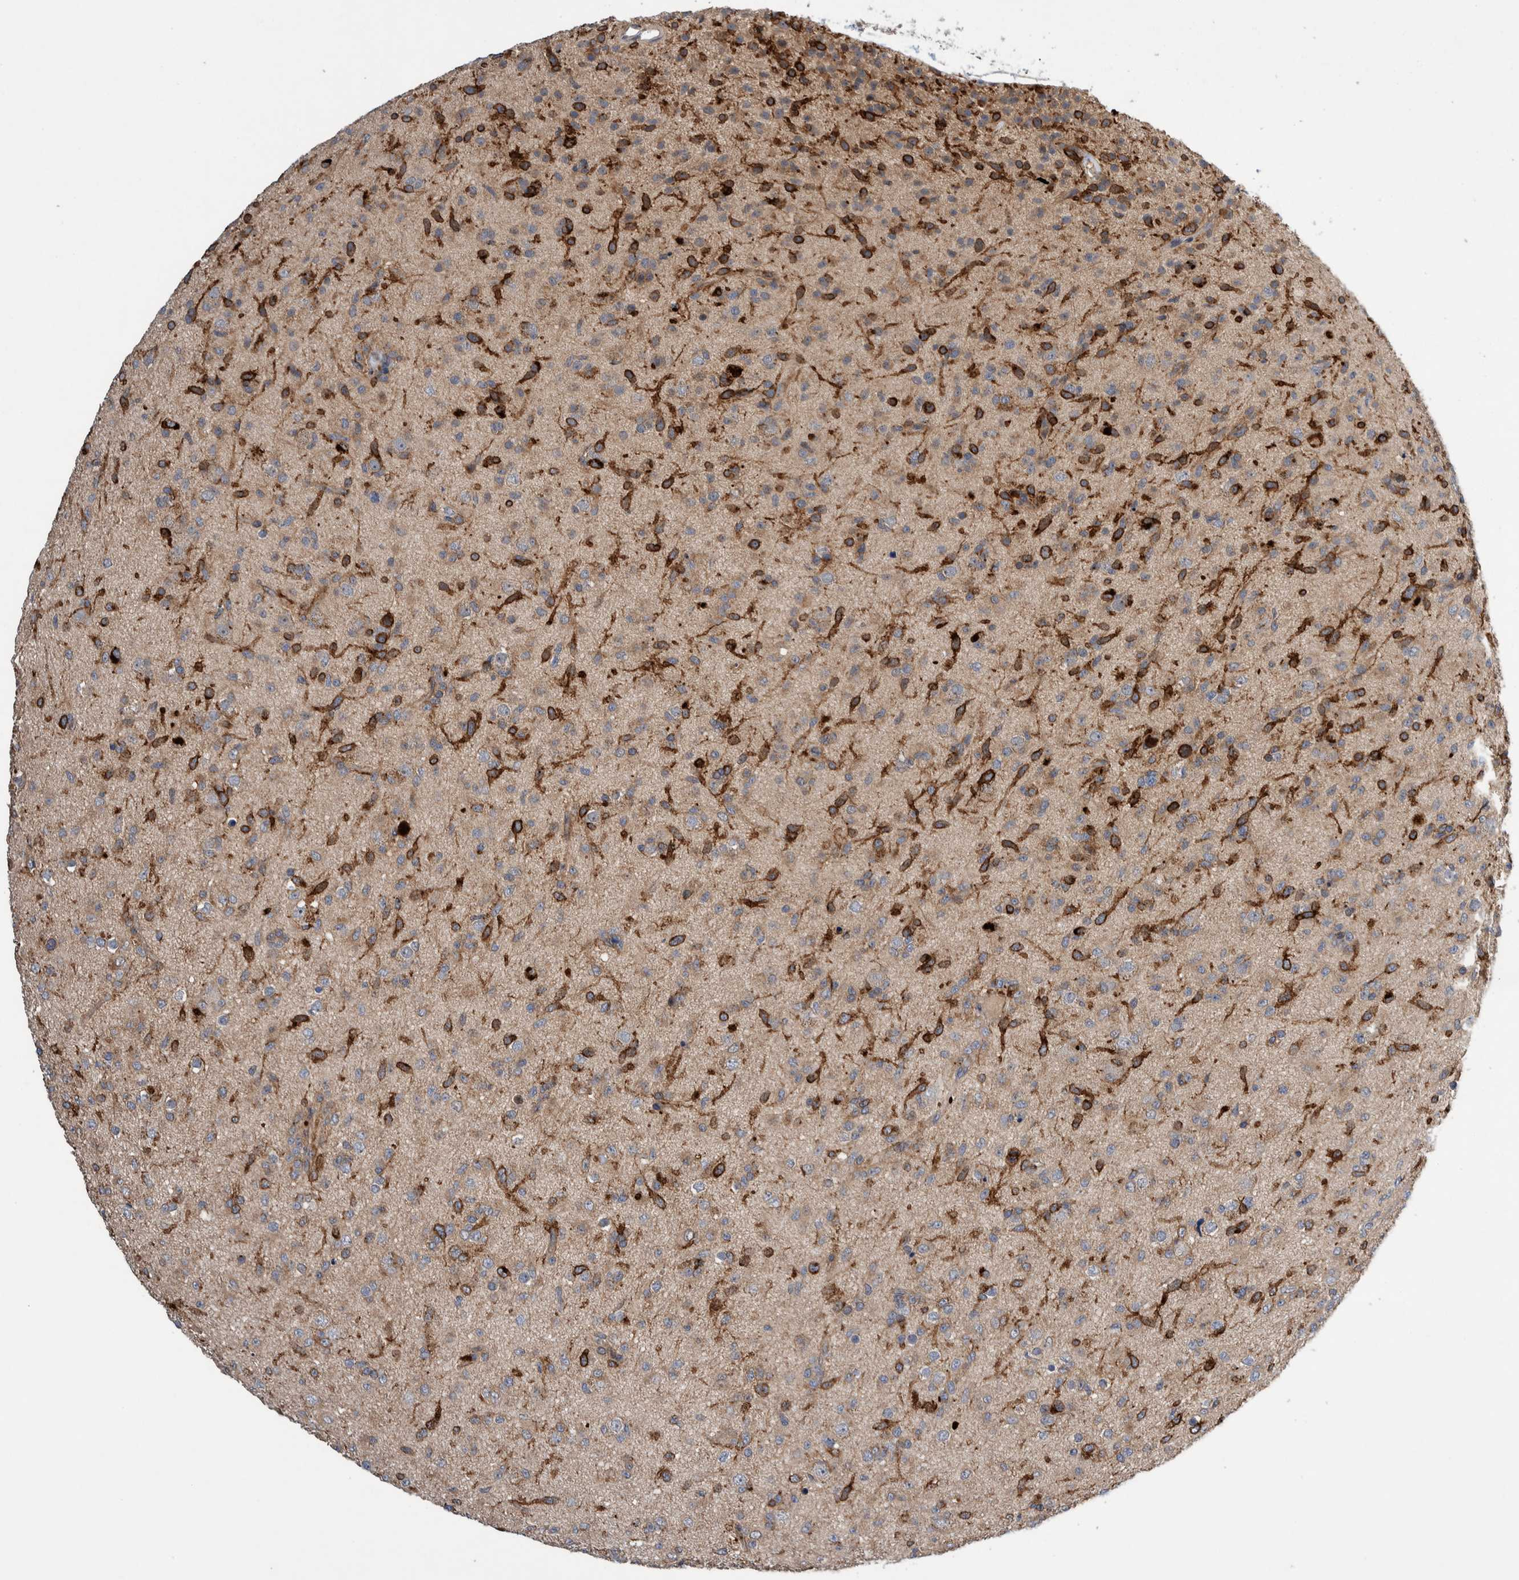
{"staining": {"intensity": "weak", "quantity": "25%-75%", "location": "cytoplasmic/membranous"}, "tissue": "glioma", "cell_type": "Tumor cells", "image_type": "cancer", "snomed": [{"axis": "morphology", "description": "Glioma, malignant, Low grade"}, {"axis": "topography", "description": "Brain"}], "caption": "Immunohistochemical staining of malignant glioma (low-grade) displays low levels of weak cytoplasmic/membranous protein positivity in about 25%-75% of tumor cells. (Brightfield microscopy of DAB IHC at high magnification).", "gene": "PIK3R6", "patient": {"sex": "male", "age": 65}}